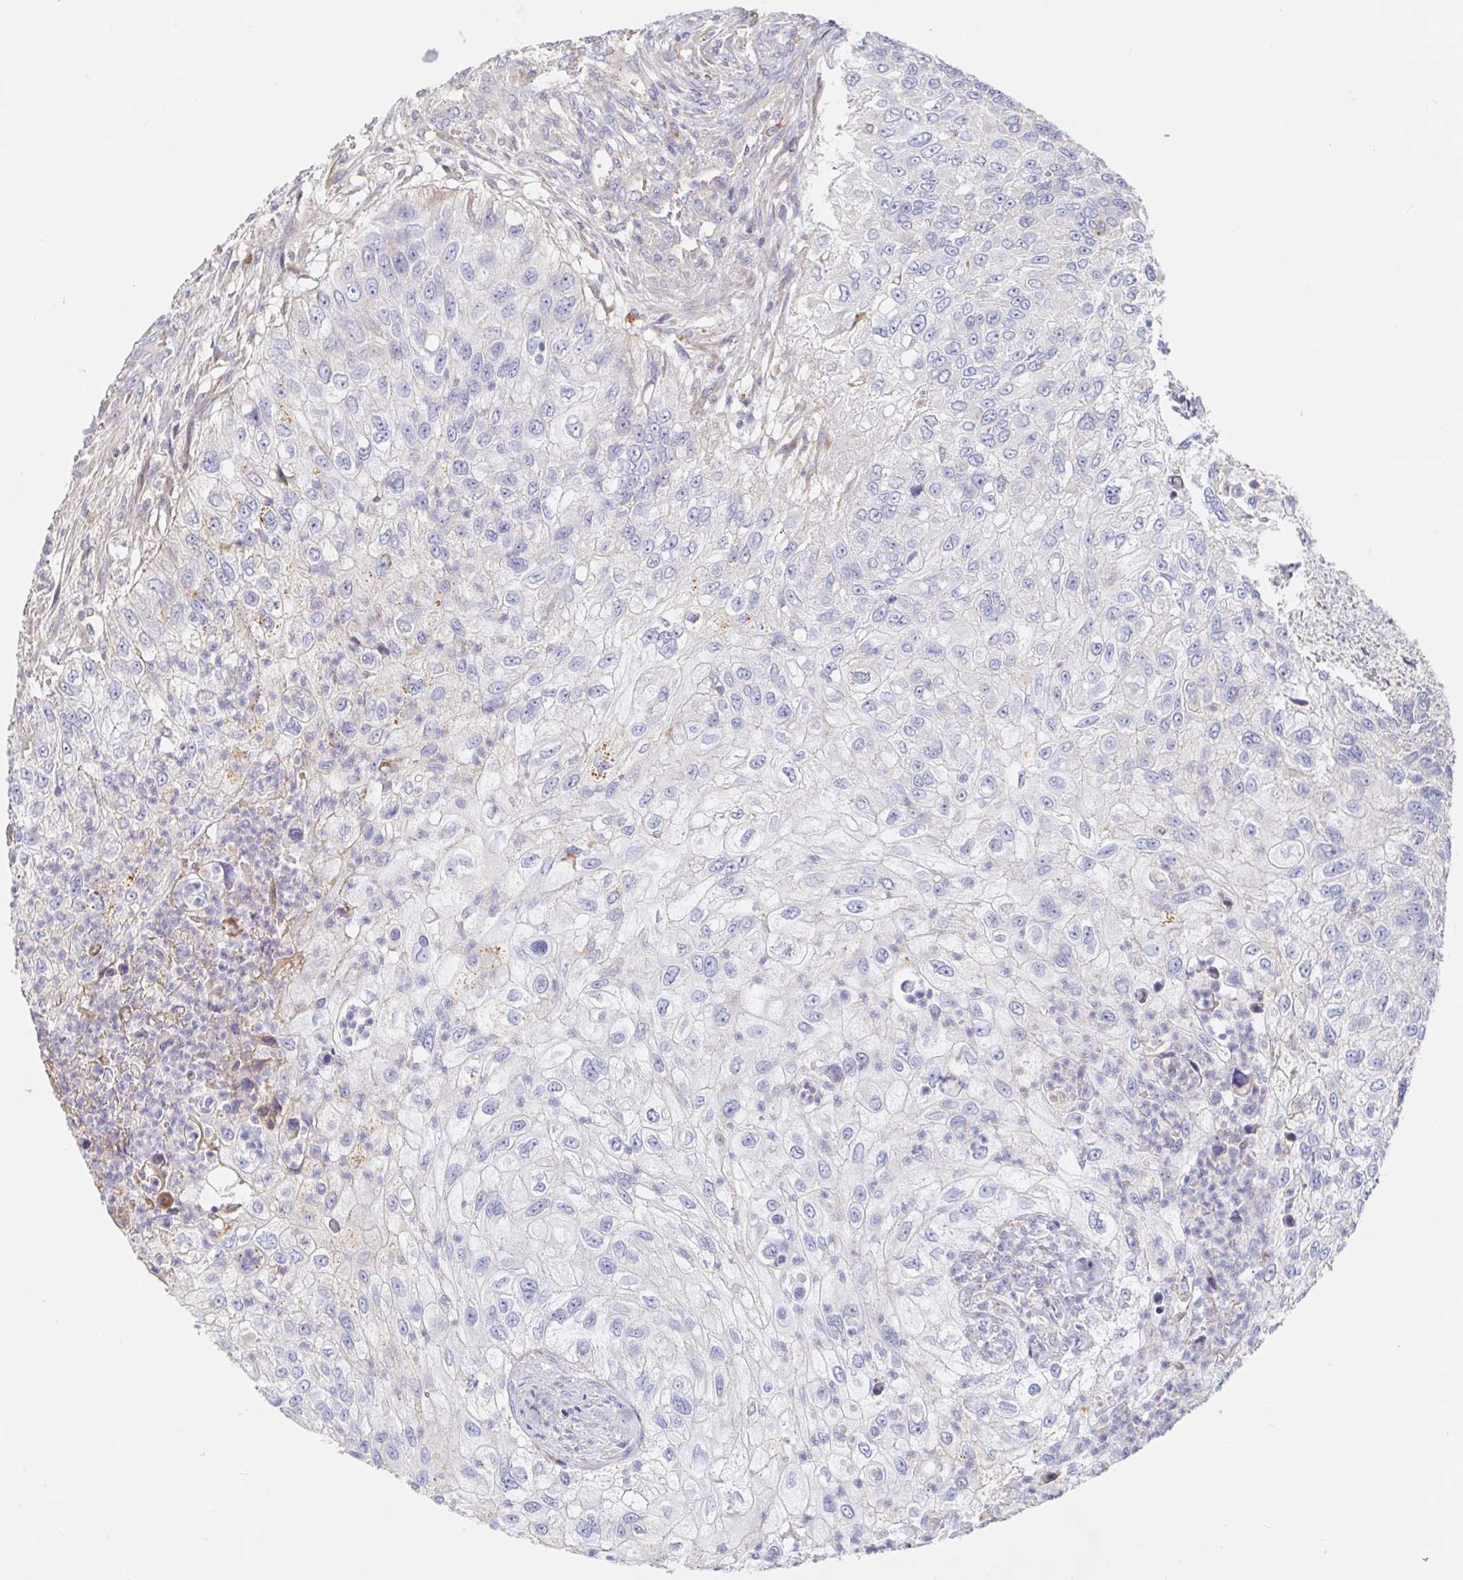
{"staining": {"intensity": "negative", "quantity": "none", "location": "none"}, "tissue": "urothelial cancer", "cell_type": "Tumor cells", "image_type": "cancer", "snomed": [{"axis": "morphology", "description": "Urothelial carcinoma, High grade"}, {"axis": "topography", "description": "Urinary bladder"}], "caption": "IHC of urothelial cancer reveals no expression in tumor cells.", "gene": "IRAK2", "patient": {"sex": "female", "age": 60}}